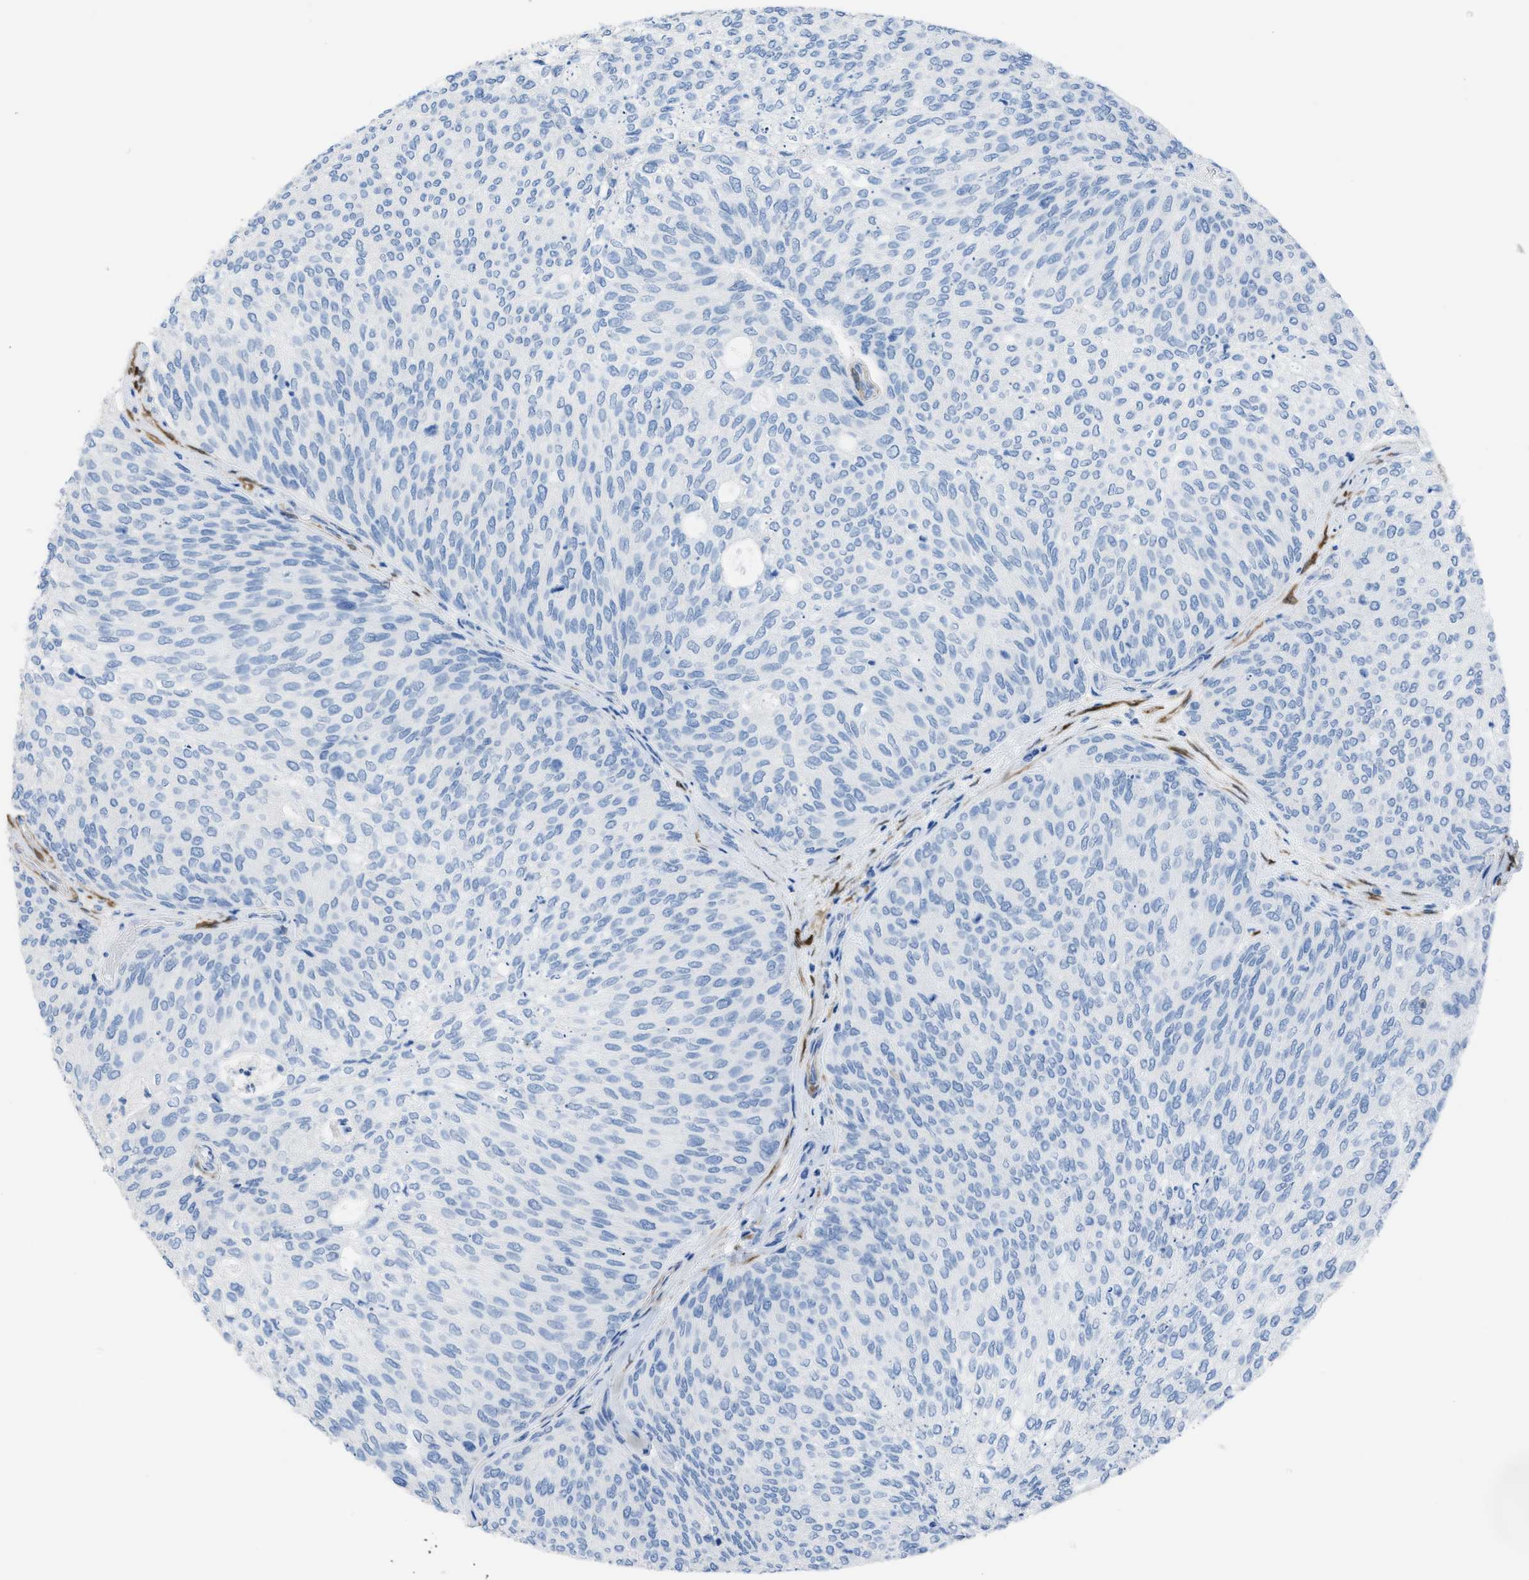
{"staining": {"intensity": "negative", "quantity": "none", "location": "none"}, "tissue": "urothelial cancer", "cell_type": "Tumor cells", "image_type": "cancer", "snomed": [{"axis": "morphology", "description": "Urothelial carcinoma, Low grade"}, {"axis": "topography", "description": "Urinary bladder"}], "caption": "Human urothelial cancer stained for a protein using IHC demonstrates no staining in tumor cells.", "gene": "CDKN2A", "patient": {"sex": "female", "age": 79}}